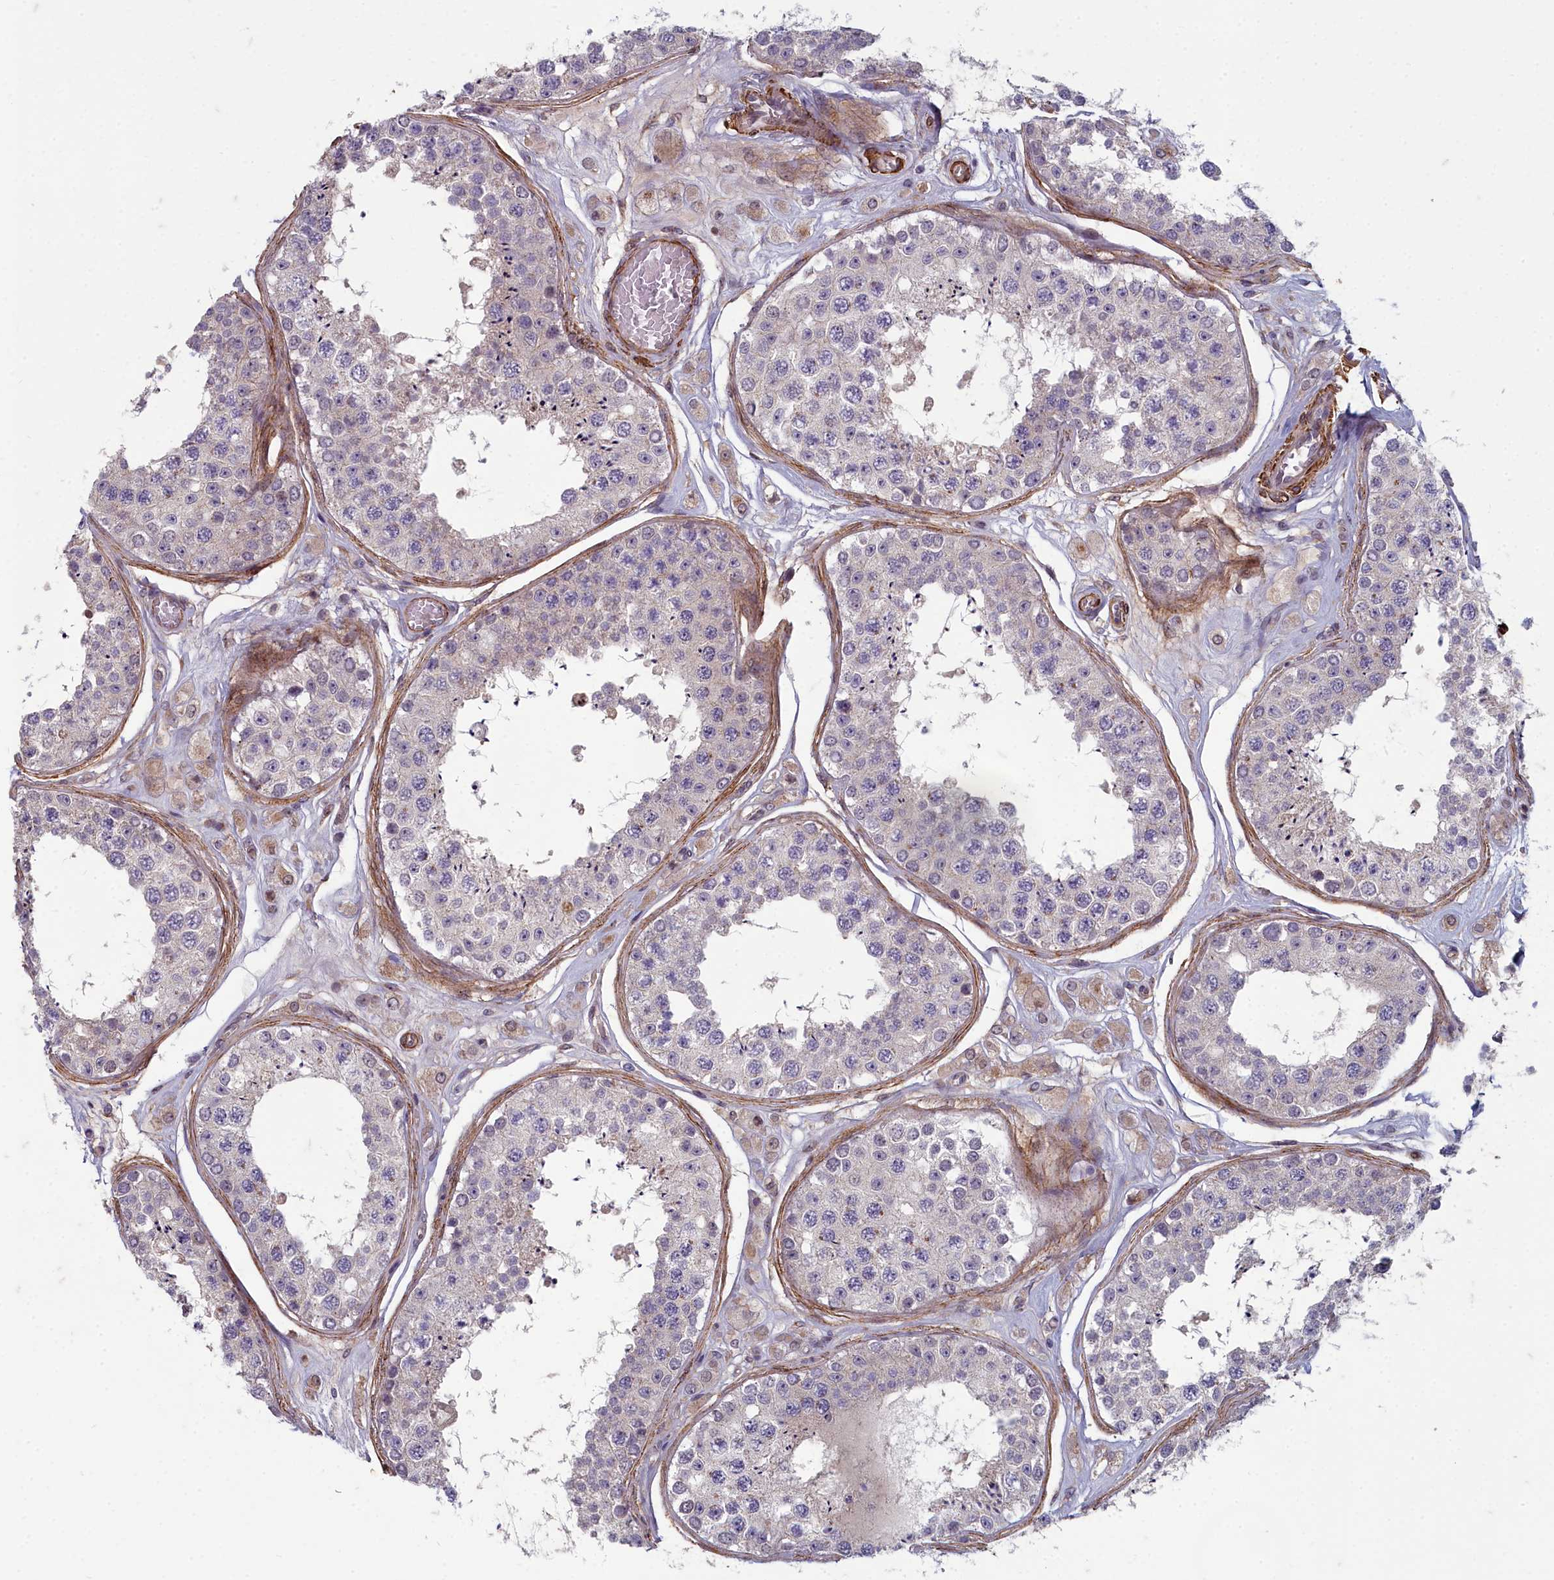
{"staining": {"intensity": "weak", "quantity": "<25%", "location": "cytoplasmic/membranous"}, "tissue": "testis", "cell_type": "Cells in seminiferous ducts", "image_type": "normal", "snomed": [{"axis": "morphology", "description": "Normal tissue, NOS"}, {"axis": "topography", "description": "Testis"}], "caption": "Benign testis was stained to show a protein in brown. There is no significant staining in cells in seminiferous ducts.", "gene": "ZNF626", "patient": {"sex": "male", "age": 25}}